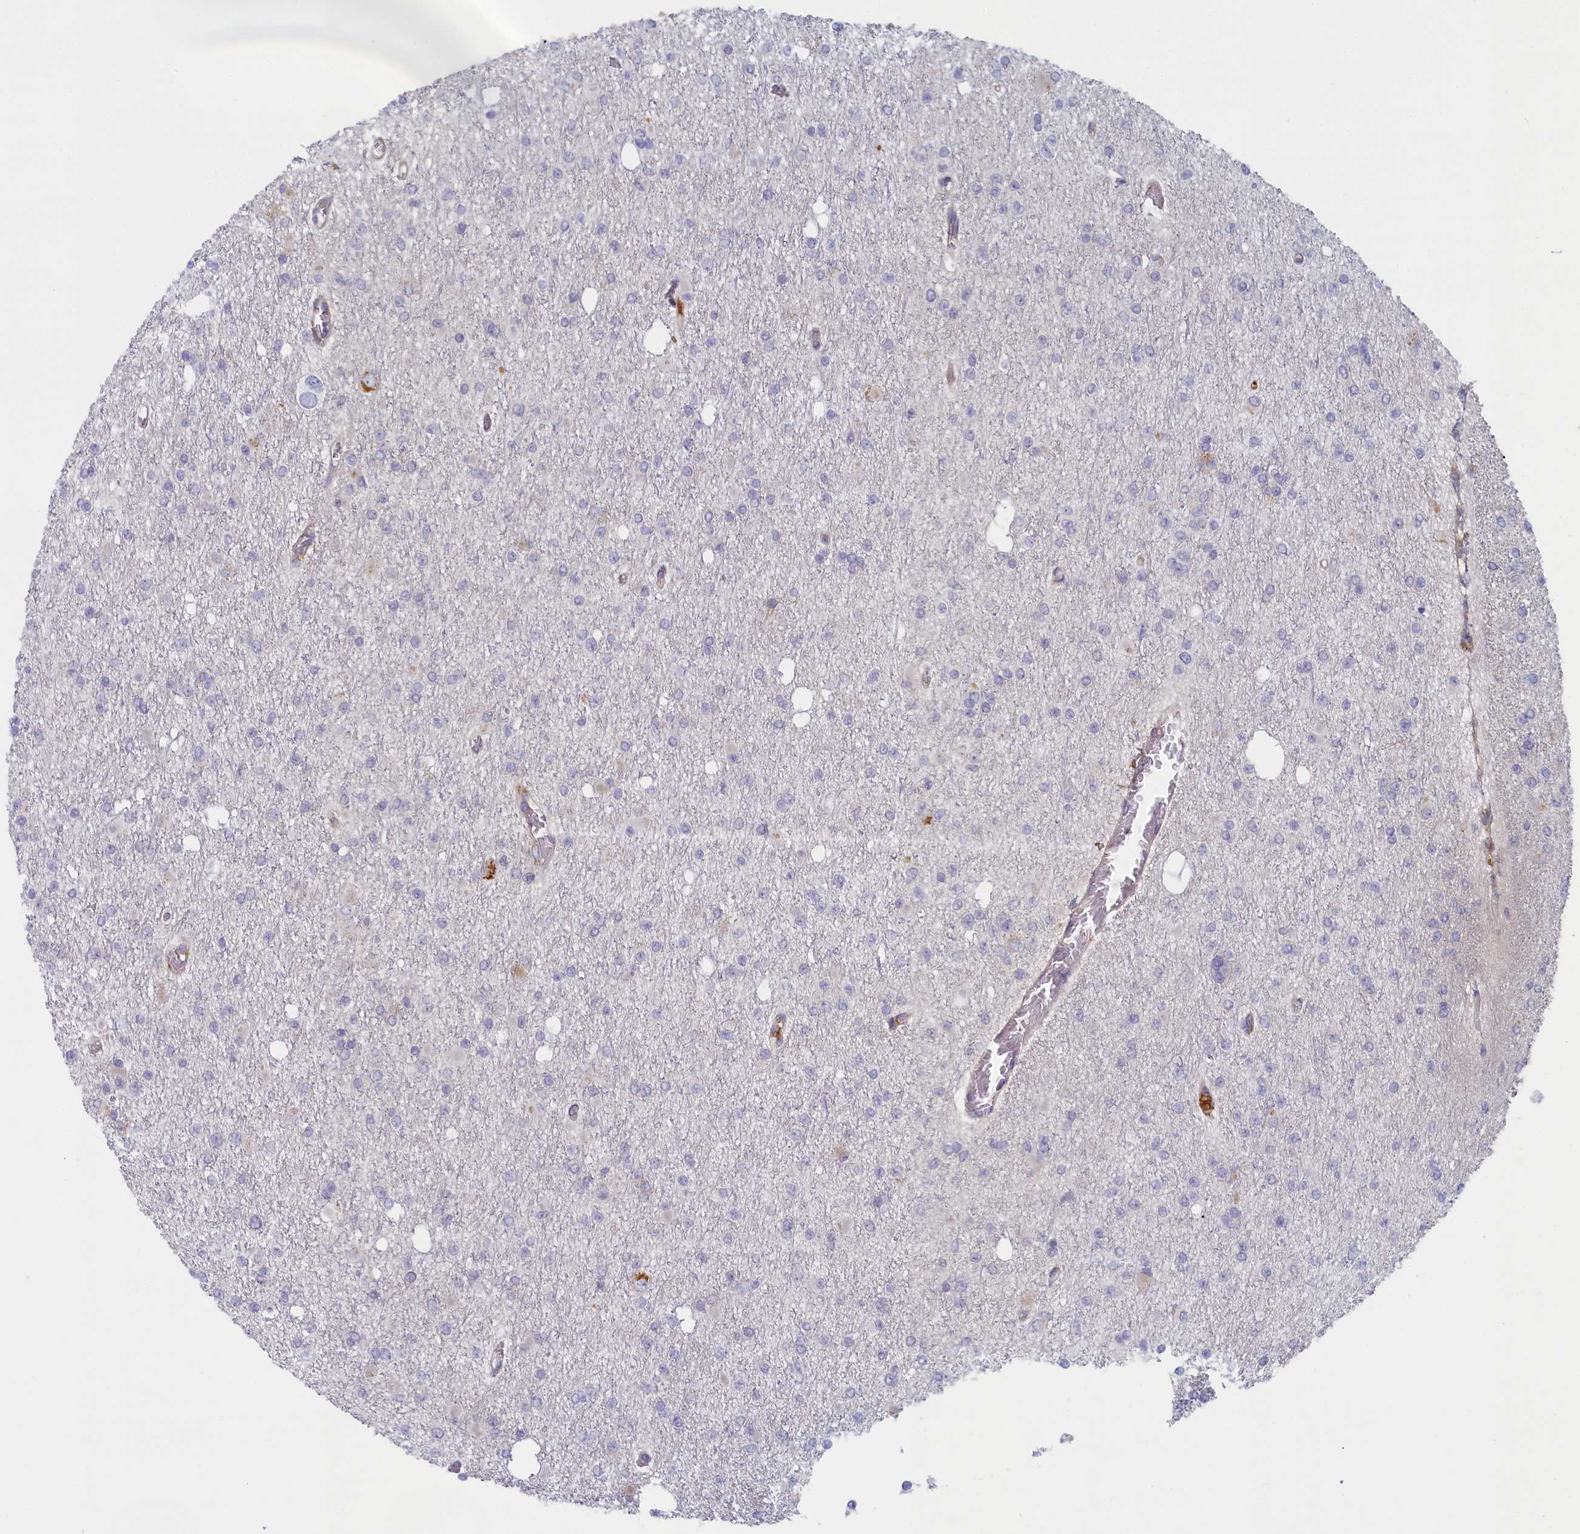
{"staining": {"intensity": "negative", "quantity": "none", "location": "none"}, "tissue": "glioma", "cell_type": "Tumor cells", "image_type": "cancer", "snomed": [{"axis": "morphology", "description": "Glioma, malignant, Low grade"}, {"axis": "topography", "description": "Brain"}], "caption": "Immunohistochemical staining of human malignant low-grade glioma shows no significant expression in tumor cells.", "gene": "STX16", "patient": {"sex": "female", "age": 22}}